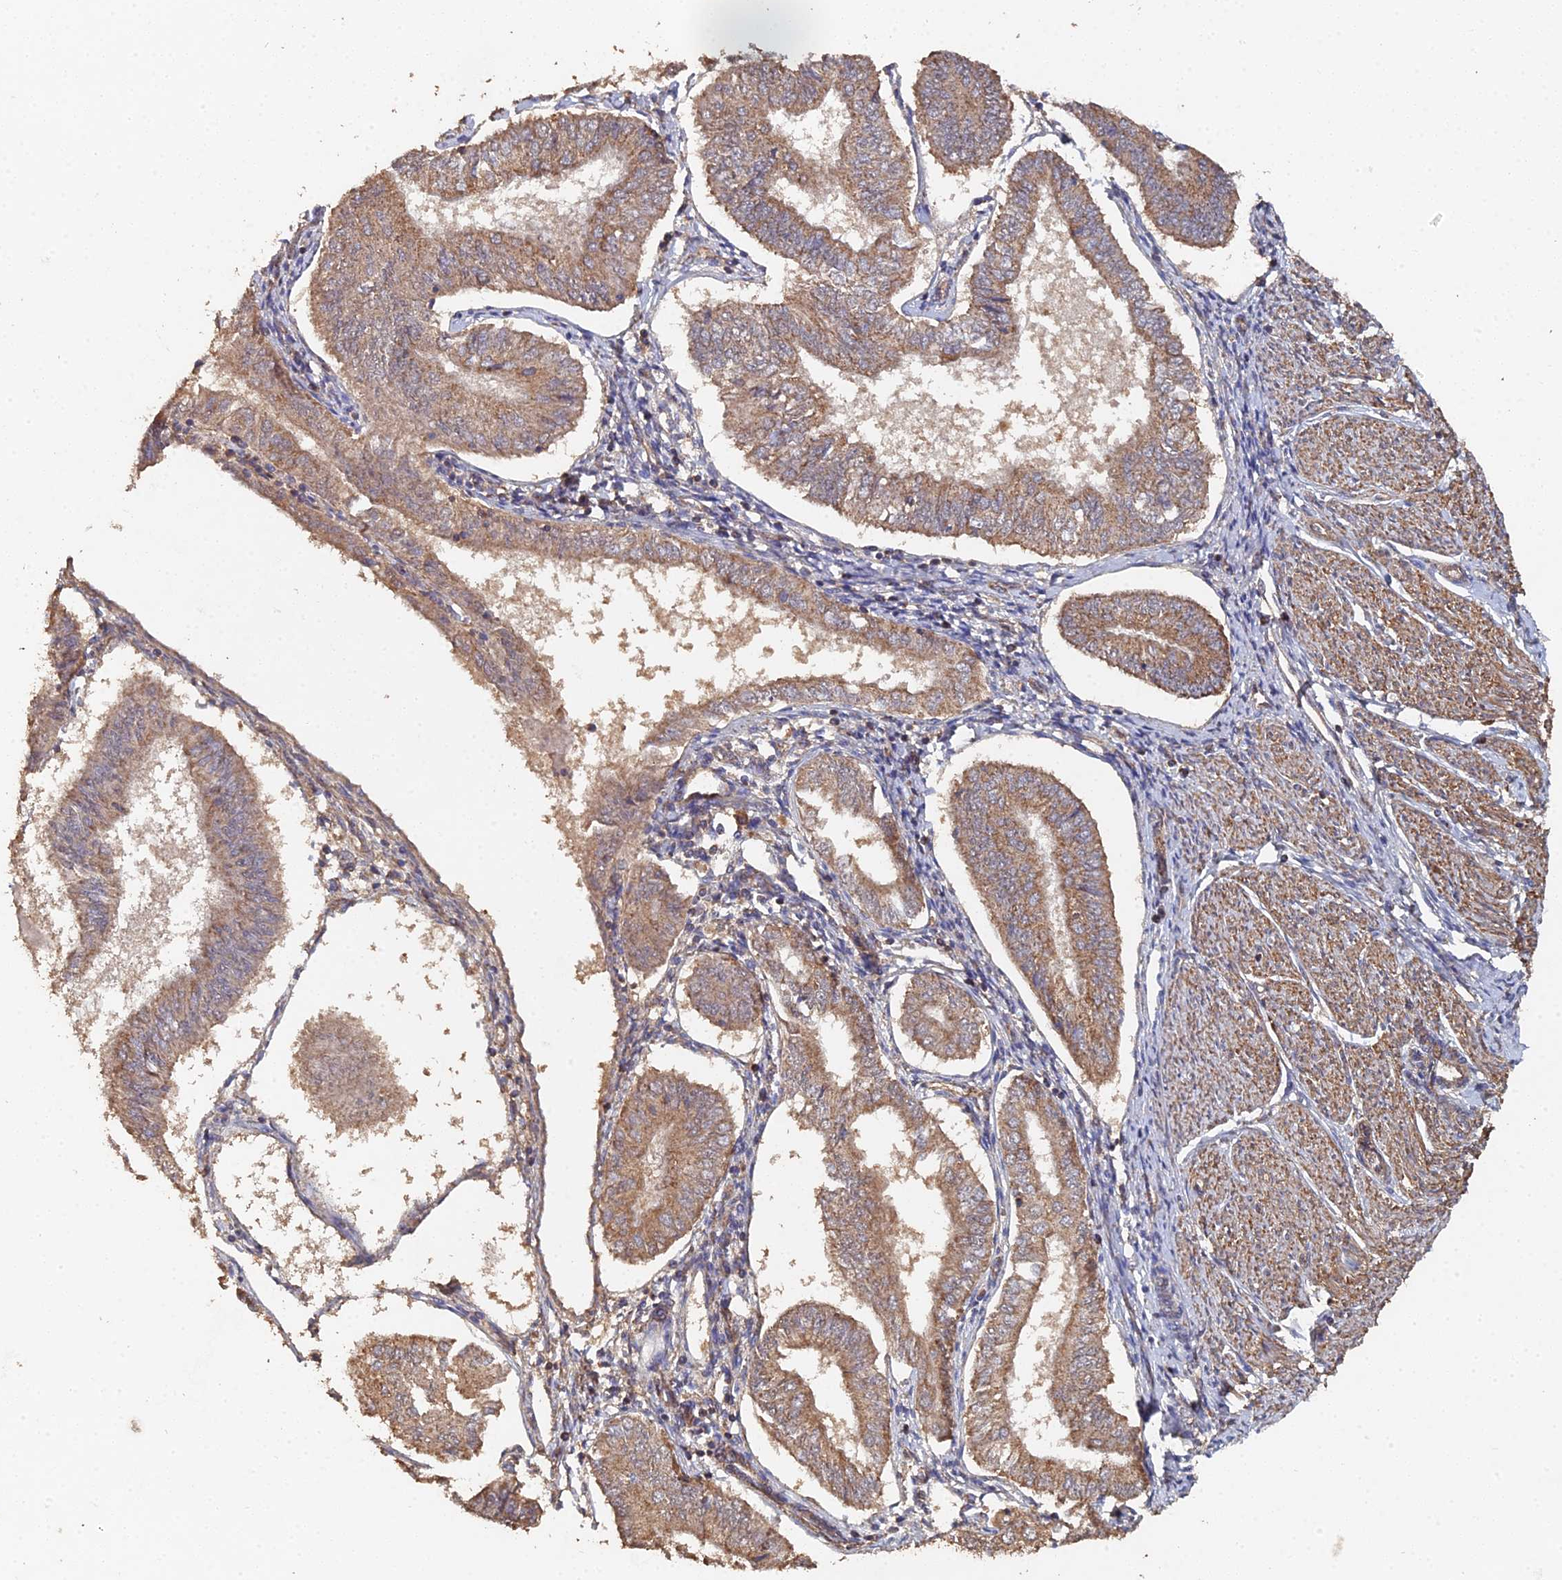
{"staining": {"intensity": "moderate", "quantity": ">75%", "location": "cytoplasmic/membranous"}, "tissue": "endometrial cancer", "cell_type": "Tumor cells", "image_type": "cancer", "snomed": [{"axis": "morphology", "description": "Adenocarcinoma, NOS"}, {"axis": "topography", "description": "Endometrium"}], "caption": "A high-resolution micrograph shows IHC staining of endometrial cancer, which reveals moderate cytoplasmic/membranous staining in approximately >75% of tumor cells.", "gene": "SPANXN4", "patient": {"sex": "female", "age": 58}}